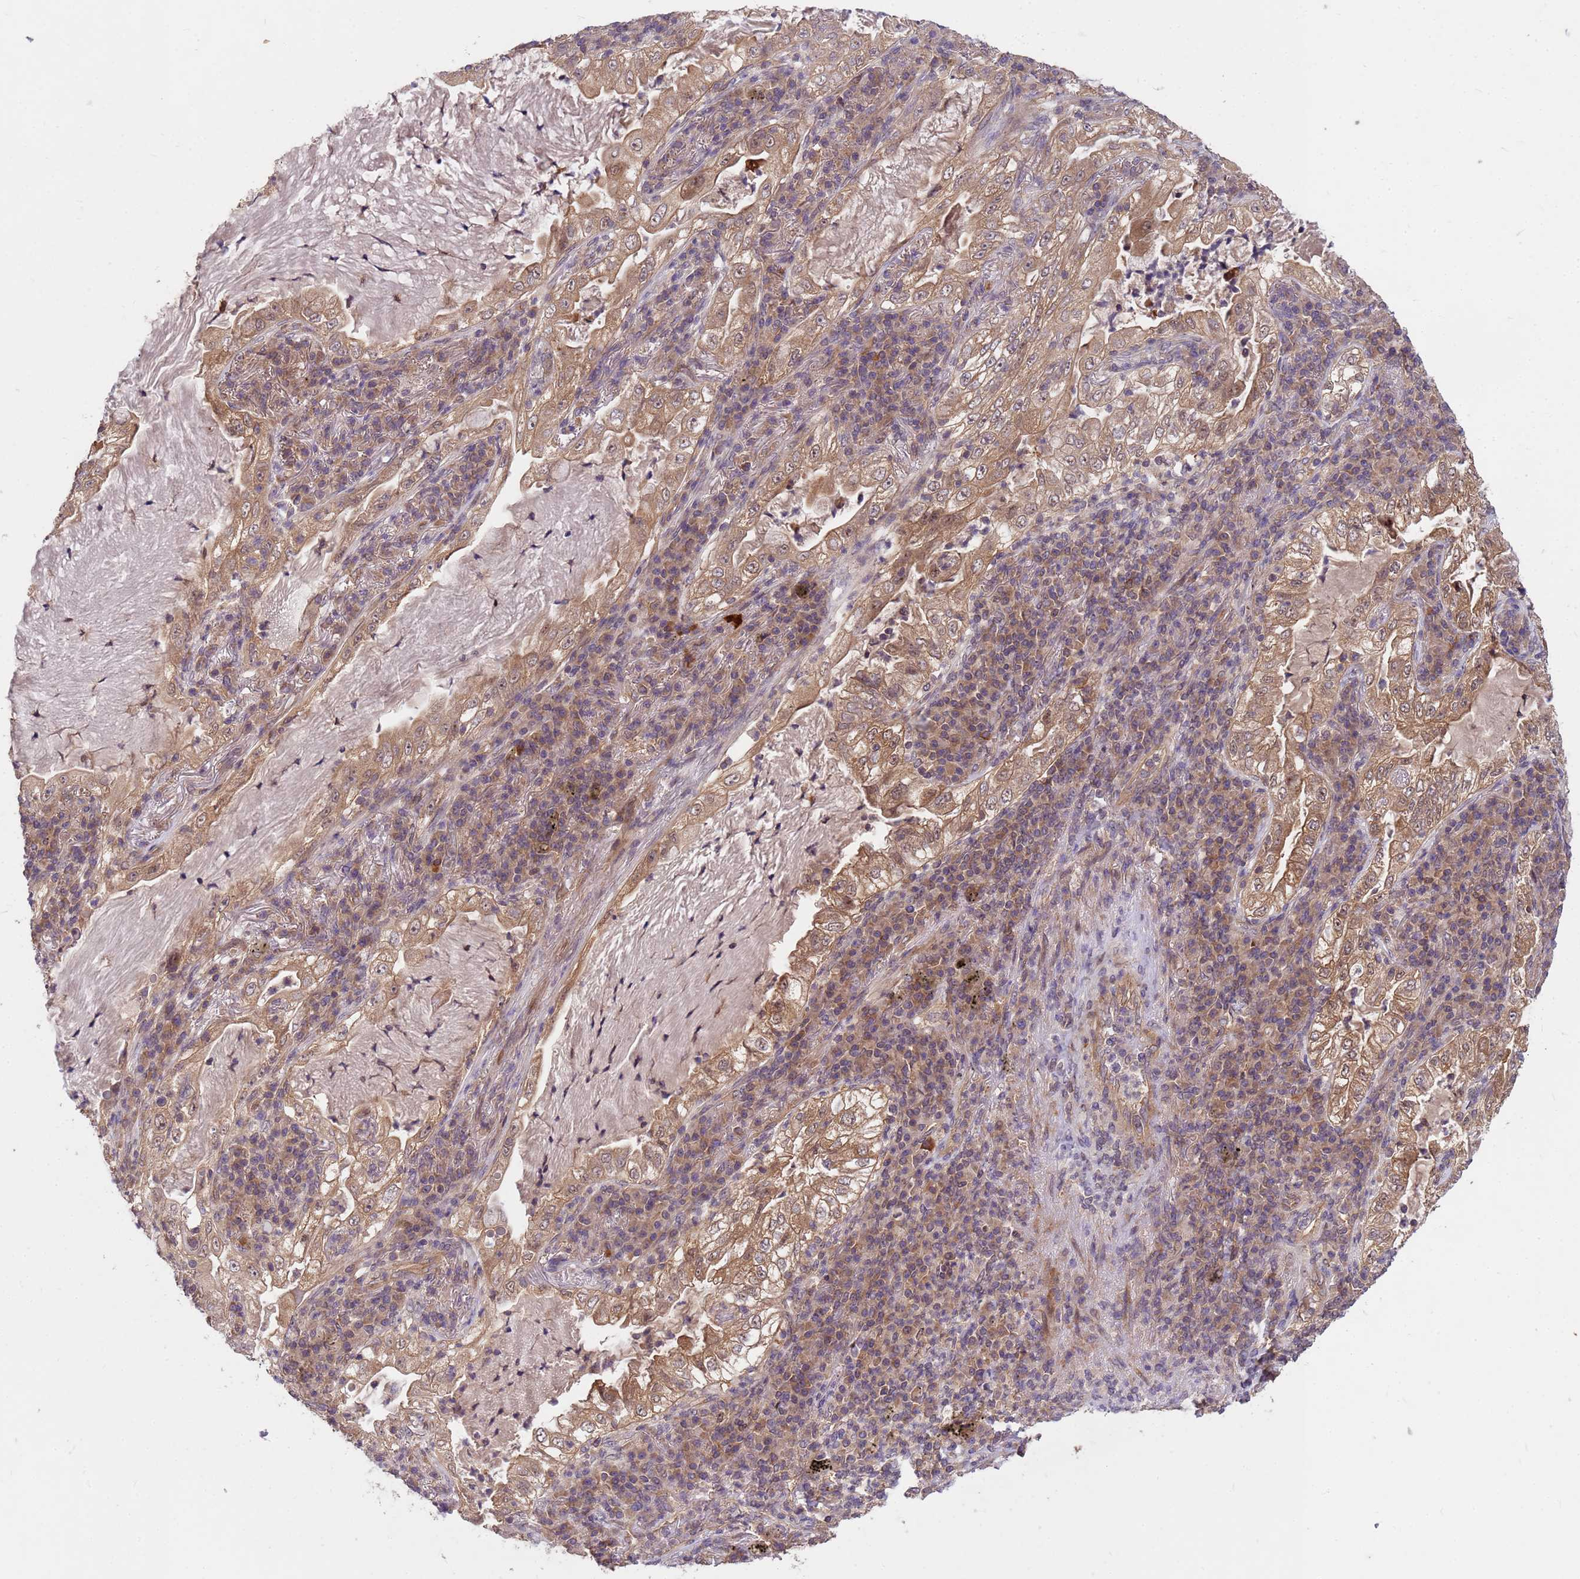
{"staining": {"intensity": "moderate", "quantity": ">75%", "location": "cytoplasmic/membranous"}, "tissue": "lung cancer", "cell_type": "Tumor cells", "image_type": "cancer", "snomed": [{"axis": "morphology", "description": "Adenocarcinoma, NOS"}, {"axis": "topography", "description": "Lung"}], "caption": "IHC photomicrograph of neoplastic tissue: human lung adenocarcinoma stained using immunohistochemistry exhibits medium levels of moderate protein expression localized specifically in the cytoplasmic/membranous of tumor cells, appearing as a cytoplasmic/membranous brown color.", "gene": "PPP2CB", "patient": {"sex": "female", "age": 73}}